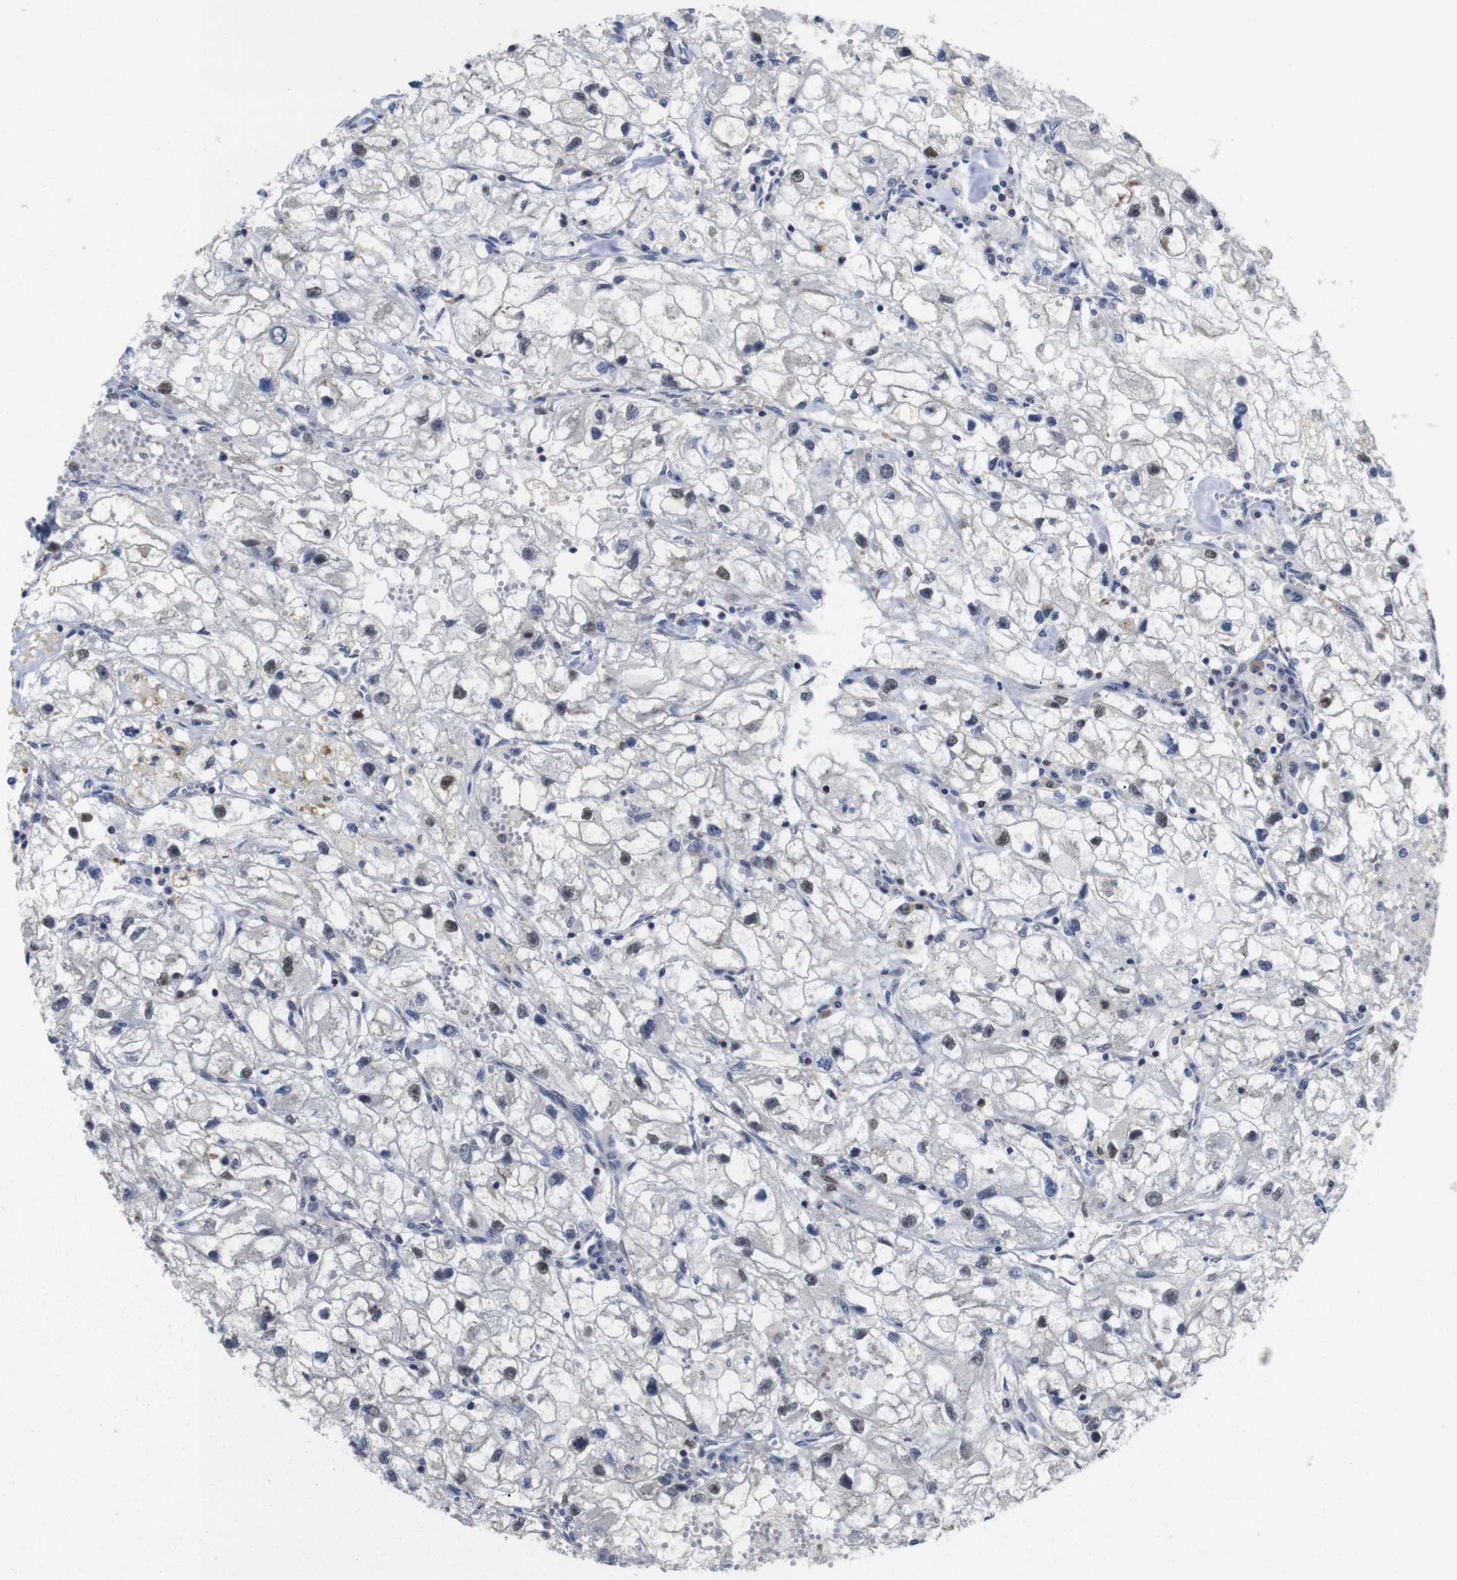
{"staining": {"intensity": "moderate", "quantity": ">75%", "location": "nuclear"}, "tissue": "renal cancer", "cell_type": "Tumor cells", "image_type": "cancer", "snomed": [{"axis": "morphology", "description": "Adenocarcinoma, NOS"}, {"axis": "topography", "description": "Kidney"}], "caption": "Protein staining reveals moderate nuclear positivity in about >75% of tumor cells in renal cancer (adenocarcinoma).", "gene": "FNTA", "patient": {"sex": "female", "age": 70}}